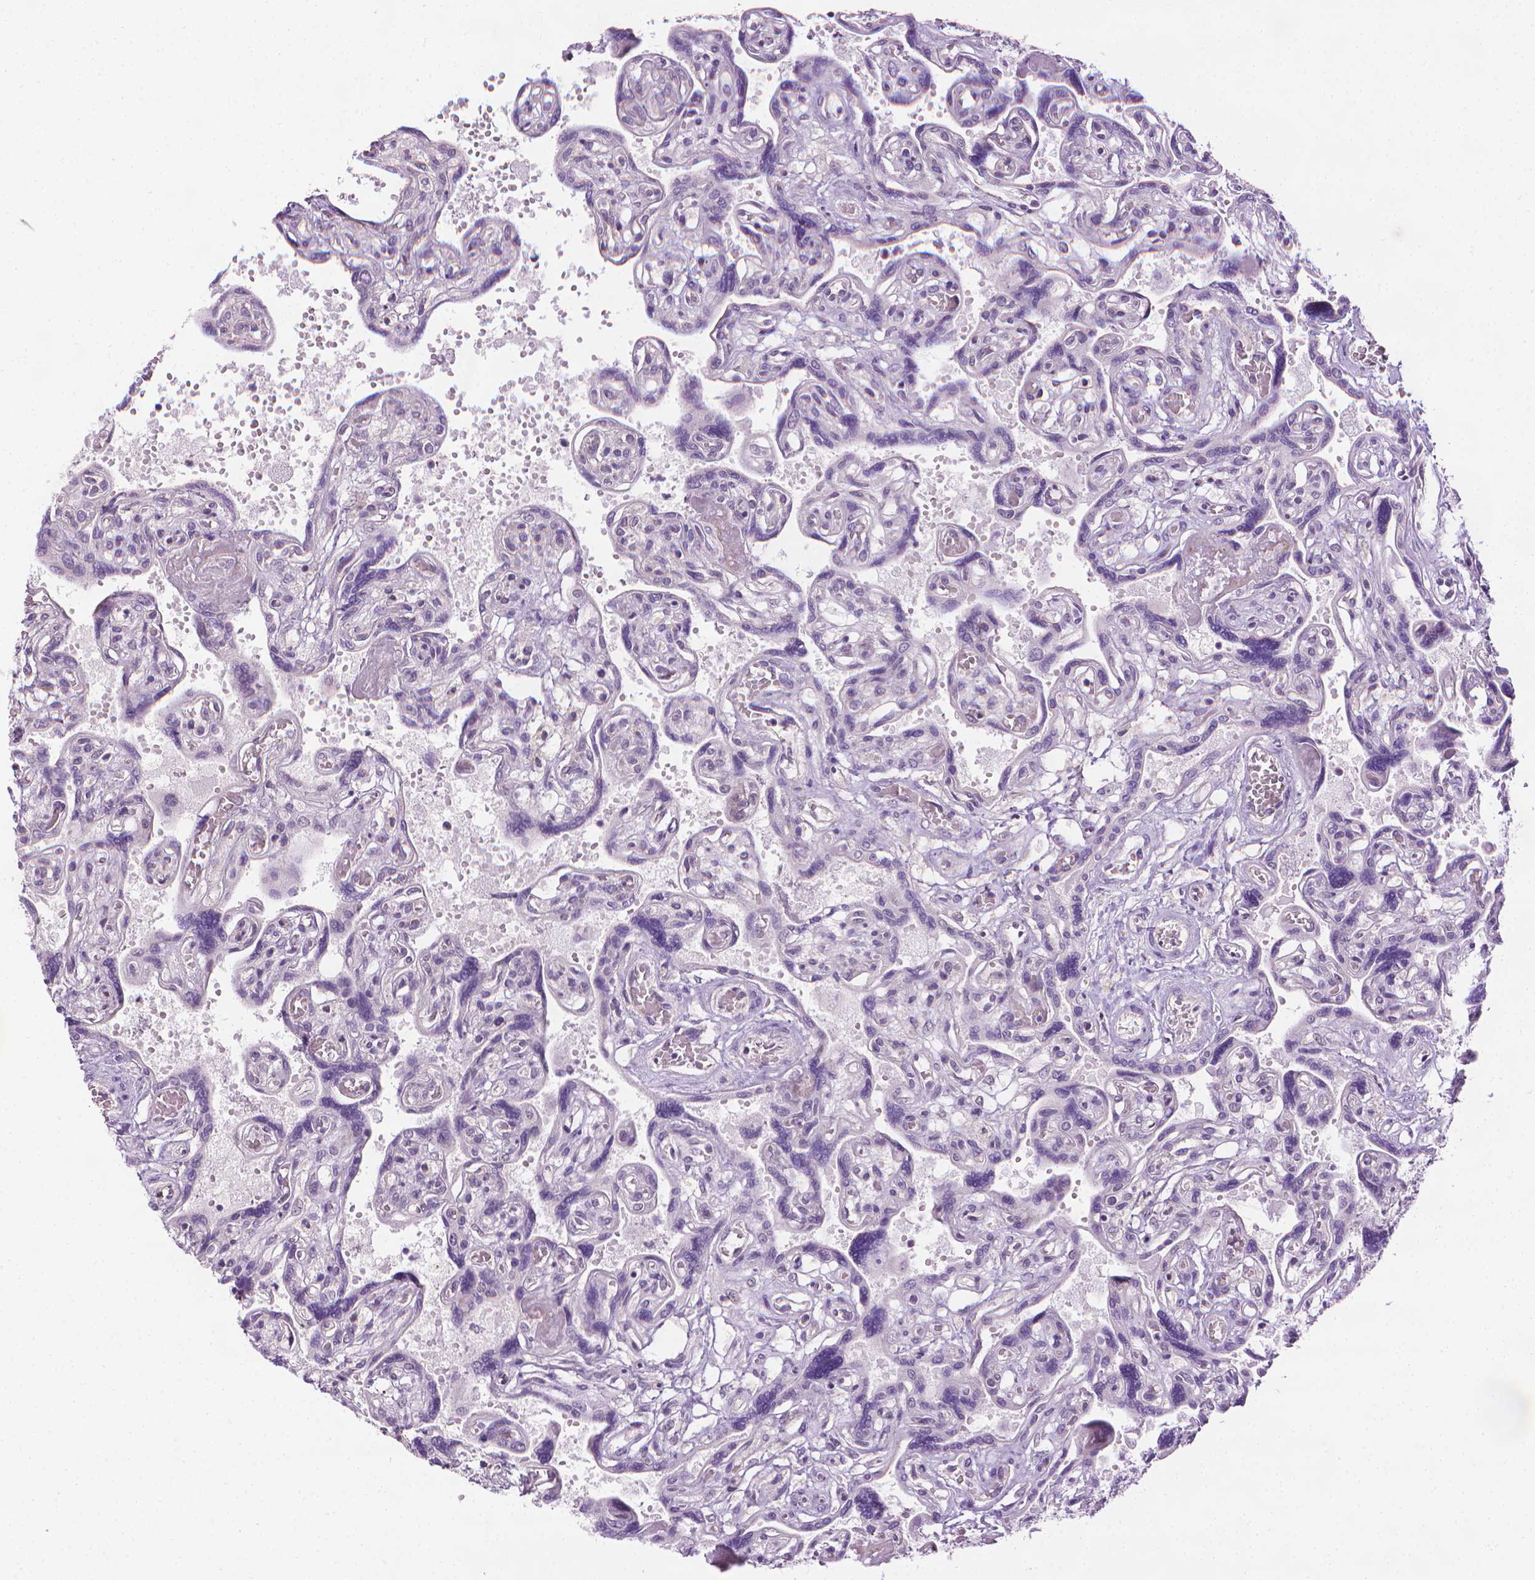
{"staining": {"intensity": "negative", "quantity": "none", "location": "none"}, "tissue": "placenta", "cell_type": "Decidual cells", "image_type": "normal", "snomed": [{"axis": "morphology", "description": "Normal tissue, NOS"}, {"axis": "topography", "description": "Placenta"}], "caption": "High power microscopy micrograph of an immunohistochemistry histopathology image of benign placenta, revealing no significant staining in decidual cells.", "gene": "MCOLN3", "patient": {"sex": "female", "age": 32}}